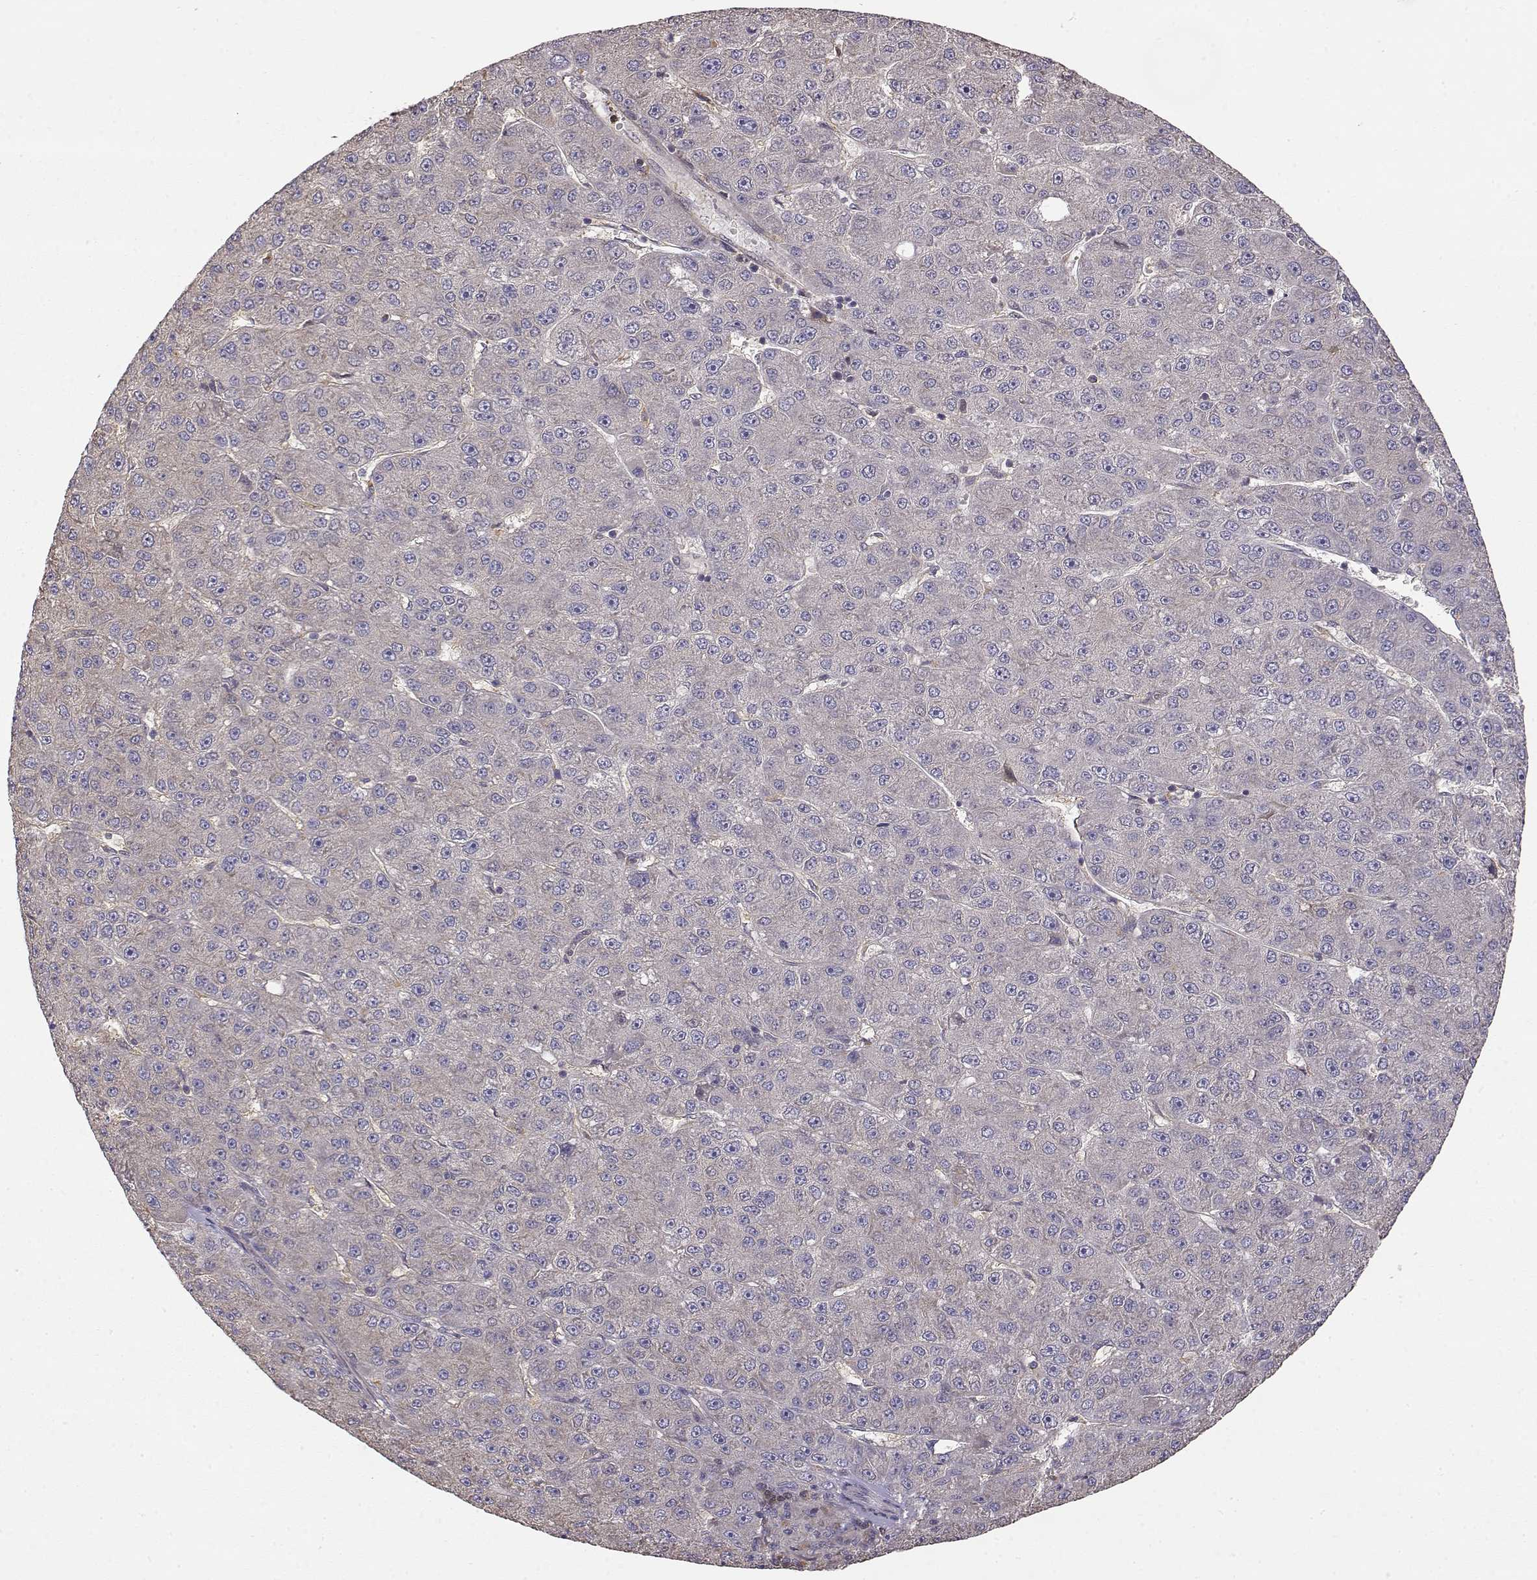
{"staining": {"intensity": "weak", "quantity": "25%-75%", "location": "cytoplasmic/membranous"}, "tissue": "liver cancer", "cell_type": "Tumor cells", "image_type": "cancer", "snomed": [{"axis": "morphology", "description": "Carcinoma, Hepatocellular, NOS"}, {"axis": "topography", "description": "Liver"}], "caption": "DAB (3,3'-diaminobenzidine) immunohistochemical staining of liver cancer demonstrates weak cytoplasmic/membranous protein positivity in approximately 25%-75% of tumor cells.", "gene": "CRIM1", "patient": {"sex": "male", "age": 67}}